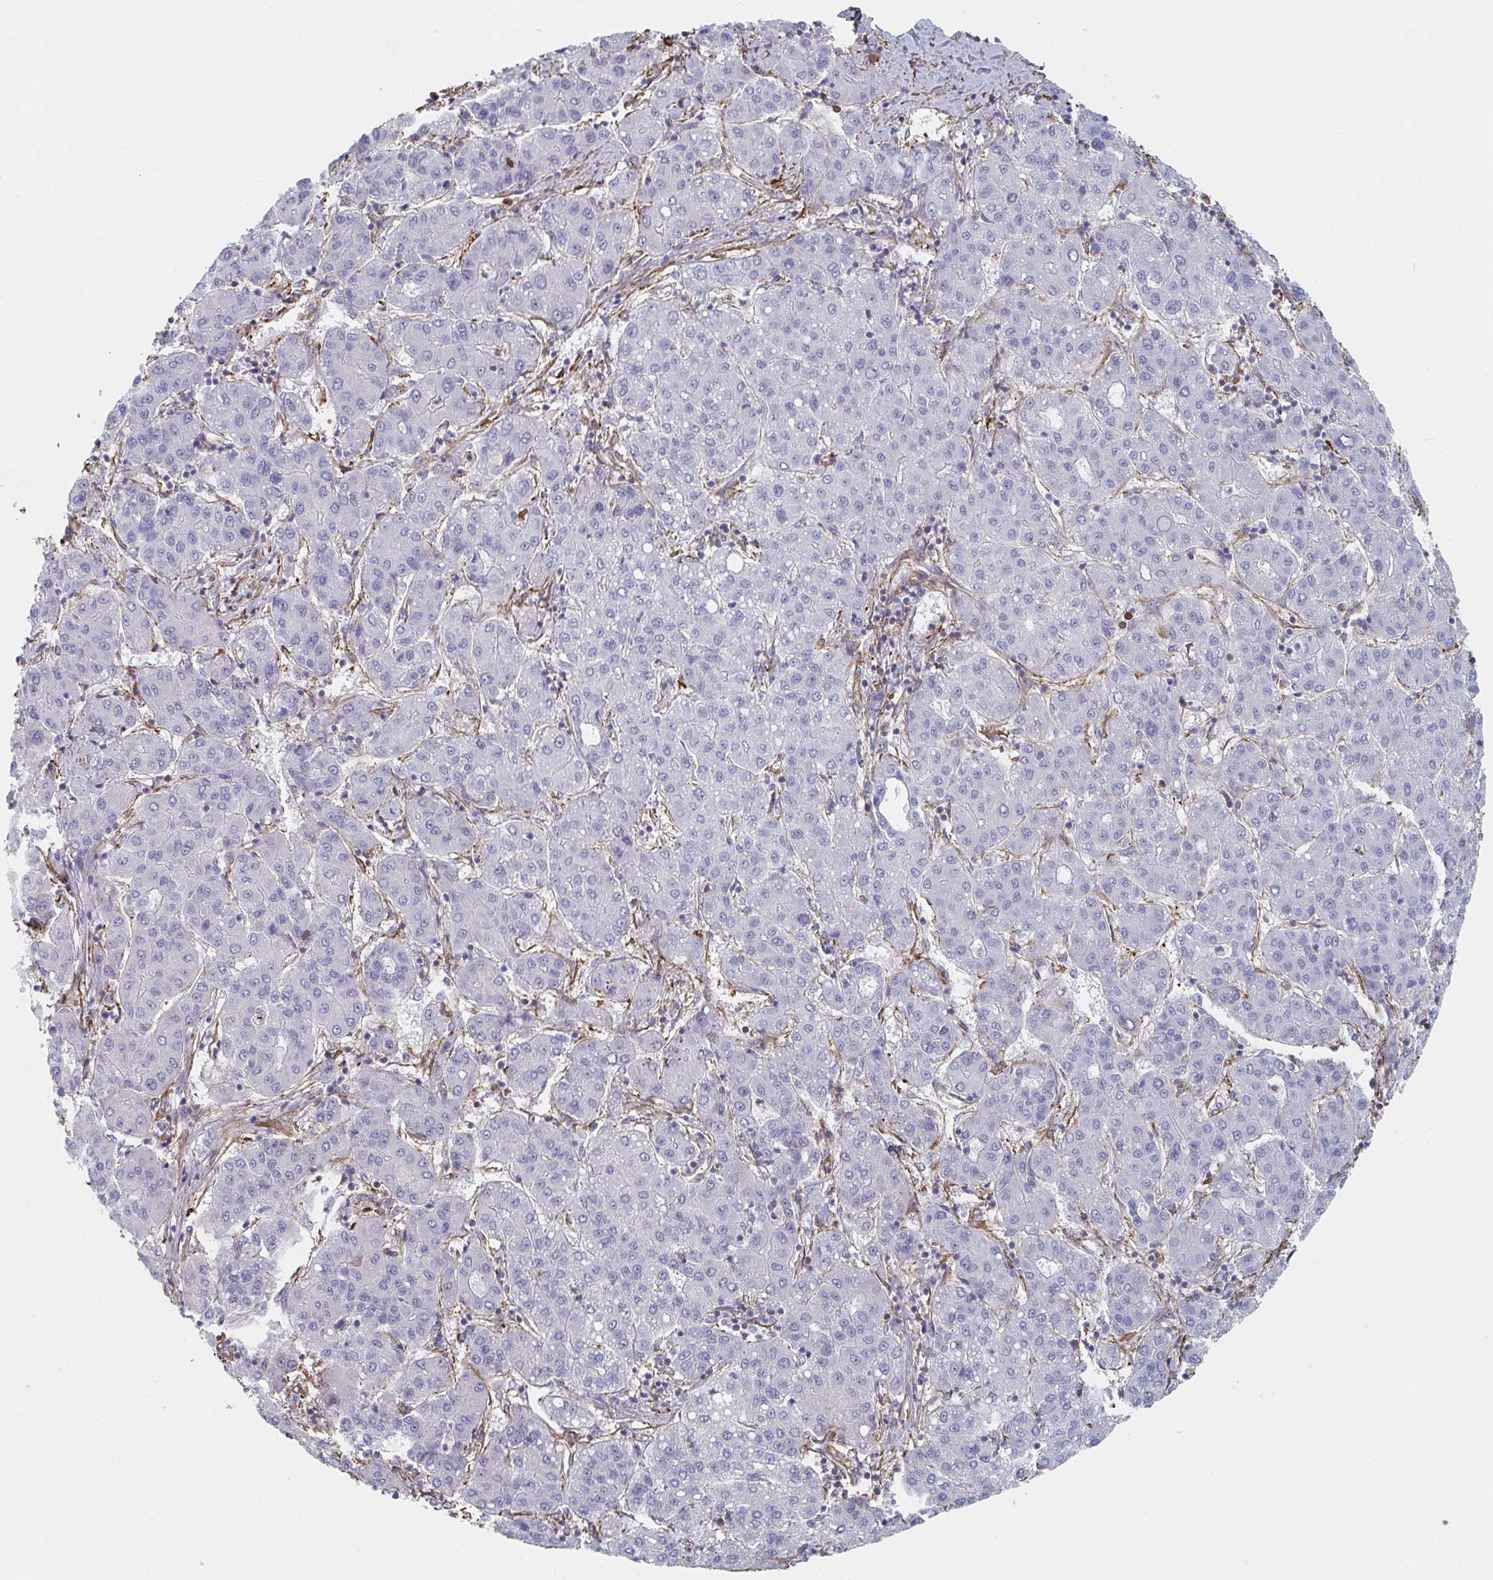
{"staining": {"intensity": "negative", "quantity": "none", "location": "none"}, "tissue": "liver cancer", "cell_type": "Tumor cells", "image_type": "cancer", "snomed": [{"axis": "morphology", "description": "Carcinoma, Hepatocellular, NOS"}, {"axis": "topography", "description": "Liver"}], "caption": "Liver cancer was stained to show a protein in brown. There is no significant staining in tumor cells.", "gene": "NEURL4", "patient": {"sex": "male", "age": 65}}